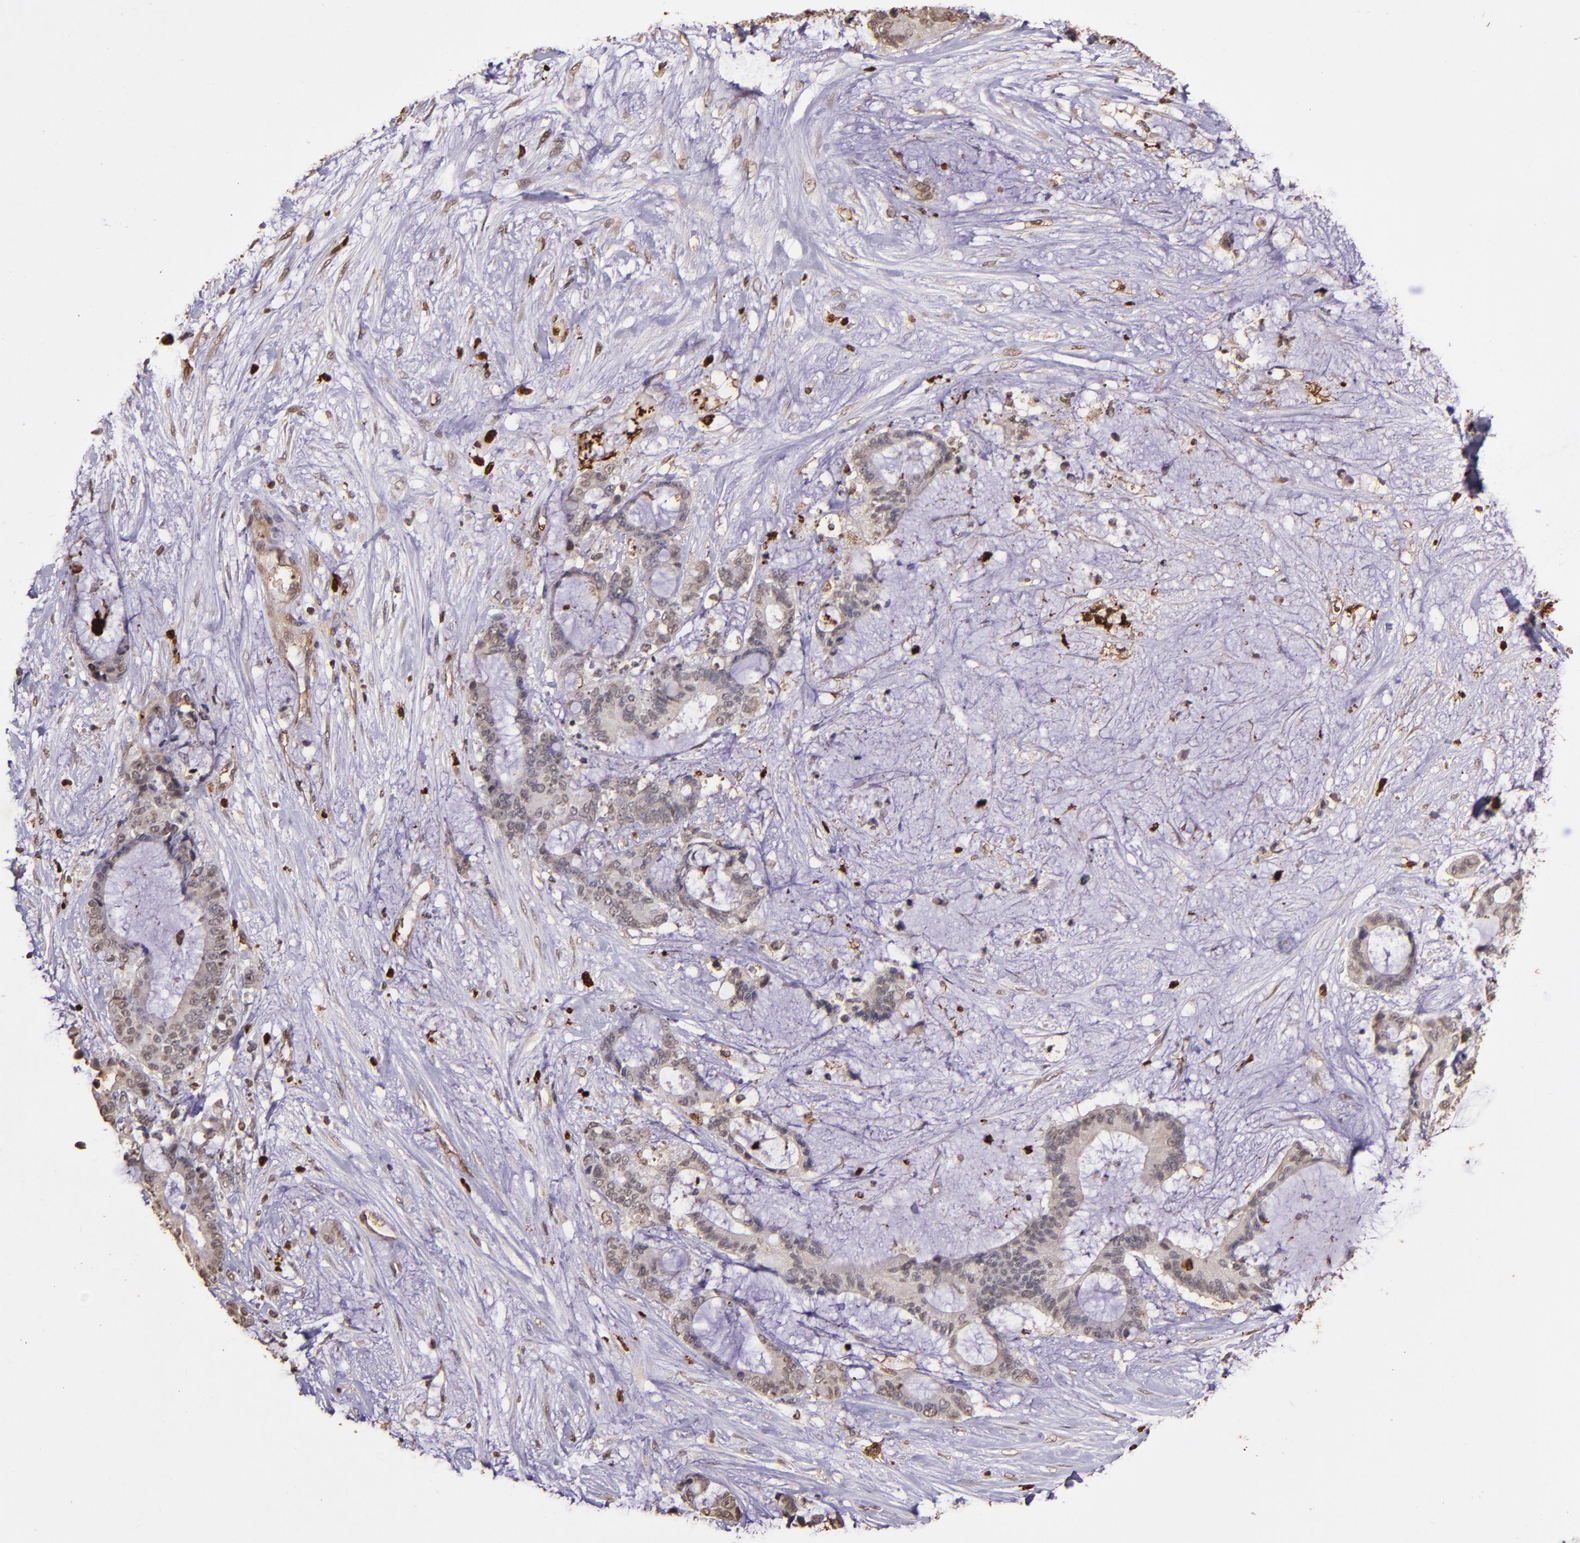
{"staining": {"intensity": "weak", "quantity": "<25%", "location": "cytoplasmic/membranous"}, "tissue": "liver cancer", "cell_type": "Tumor cells", "image_type": "cancer", "snomed": [{"axis": "morphology", "description": "Cholangiocarcinoma"}, {"axis": "topography", "description": "Liver"}], "caption": "Immunohistochemistry (IHC) of liver cancer (cholangiocarcinoma) displays no expression in tumor cells. Brightfield microscopy of immunohistochemistry (IHC) stained with DAB (brown) and hematoxylin (blue), captured at high magnification.", "gene": "SLC2A3", "patient": {"sex": "female", "age": 73}}